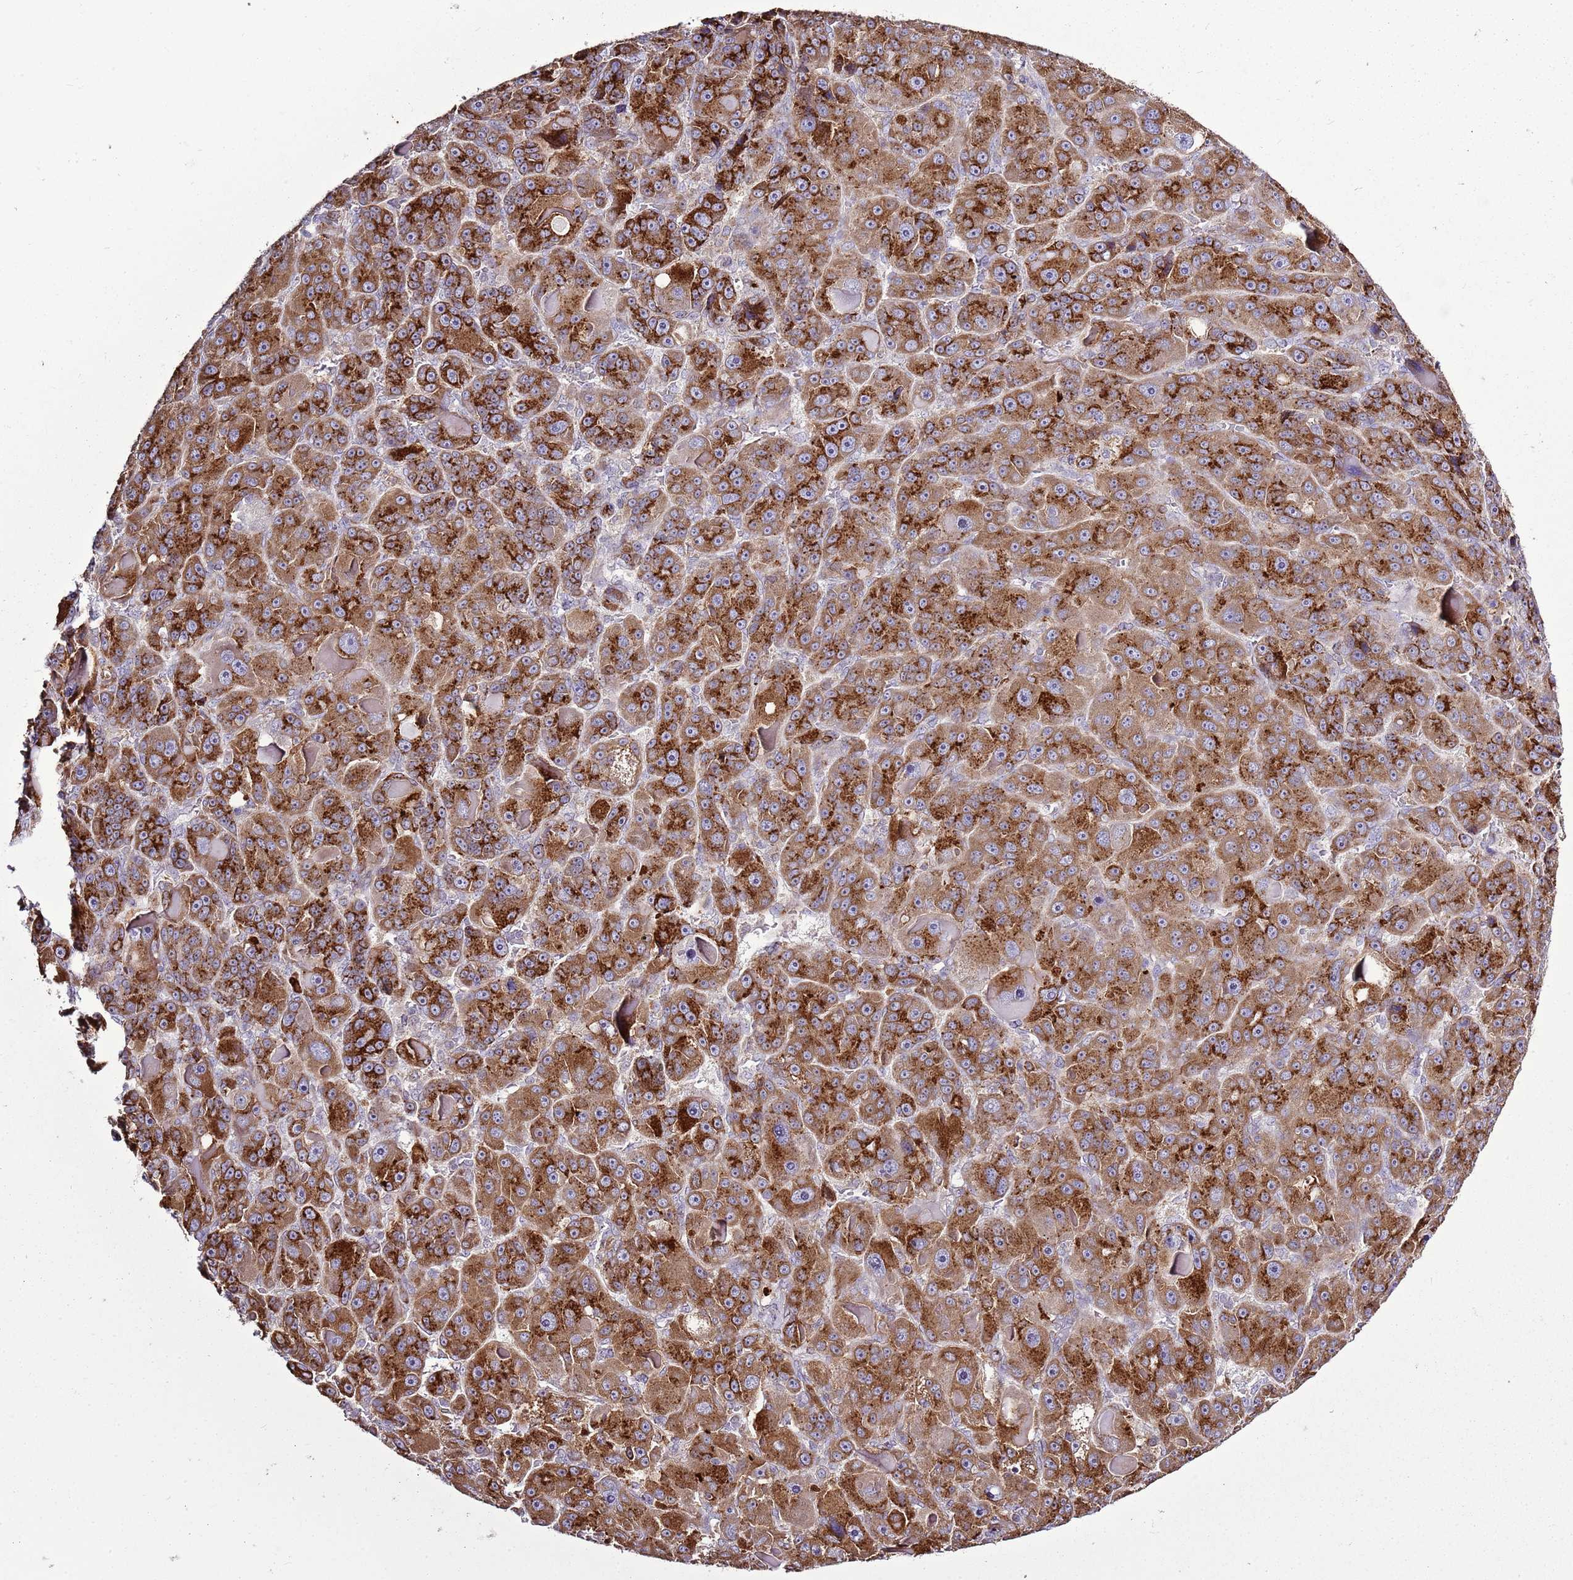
{"staining": {"intensity": "strong", "quantity": ">75%", "location": "cytoplasmic/membranous"}, "tissue": "liver cancer", "cell_type": "Tumor cells", "image_type": "cancer", "snomed": [{"axis": "morphology", "description": "Carcinoma, Hepatocellular, NOS"}, {"axis": "topography", "description": "Liver"}], "caption": "DAB immunohistochemical staining of liver cancer shows strong cytoplasmic/membranous protein positivity in approximately >75% of tumor cells.", "gene": "TMED10", "patient": {"sex": "male", "age": 76}}